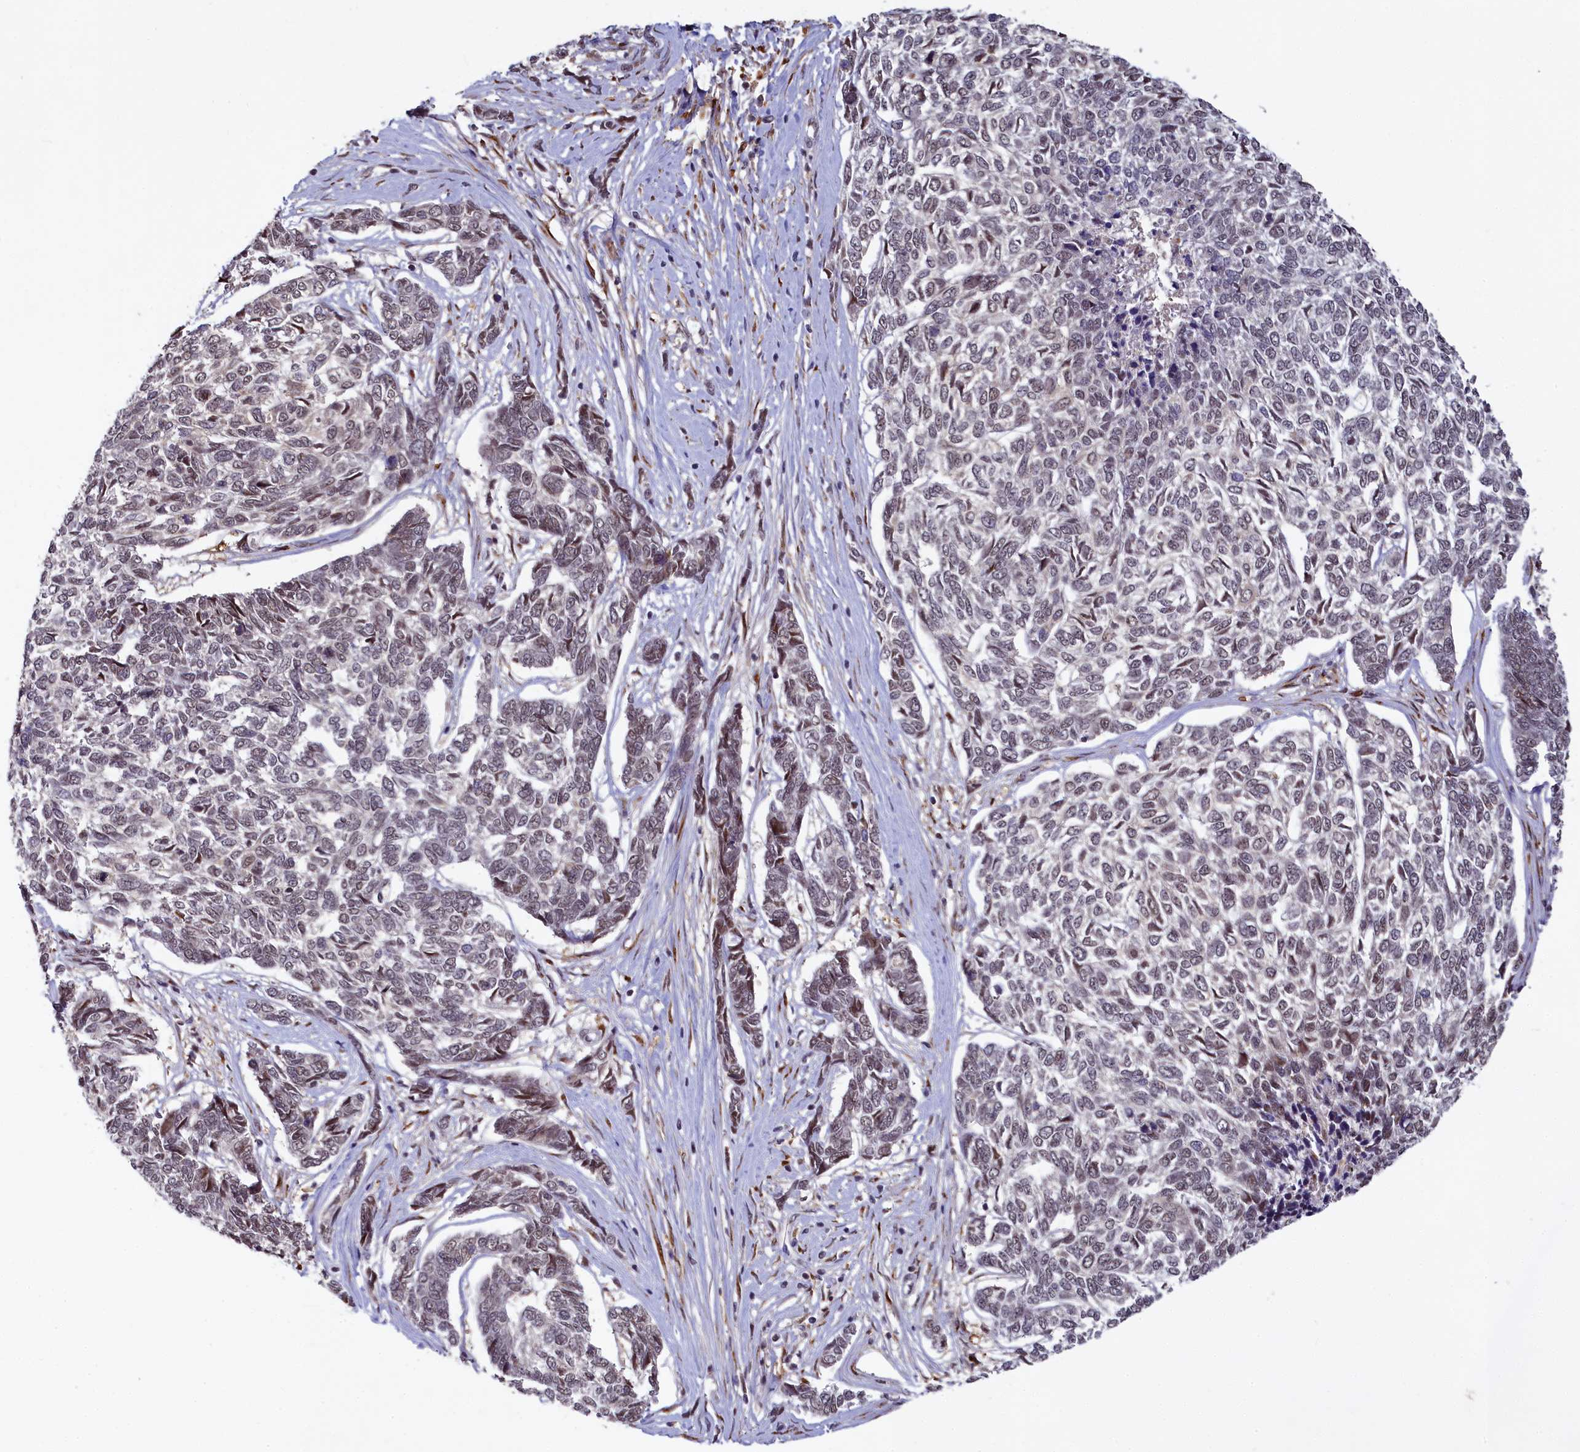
{"staining": {"intensity": "moderate", "quantity": "<25%", "location": "nuclear"}, "tissue": "skin cancer", "cell_type": "Tumor cells", "image_type": "cancer", "snomed": [{"axis": "morphology", "description": "Basal cell carcinoma"}, {"axis": "topography", "description": "Skin"}], "caption": "DAB immunohistochemical staining of human skin cancer (basal cell carcinoma) reveals moderate nuclear protein staining in approximately <25% of tumor cells.", "gene": "PPHLN1", "patient": {"sex": "female", "age": 65}}